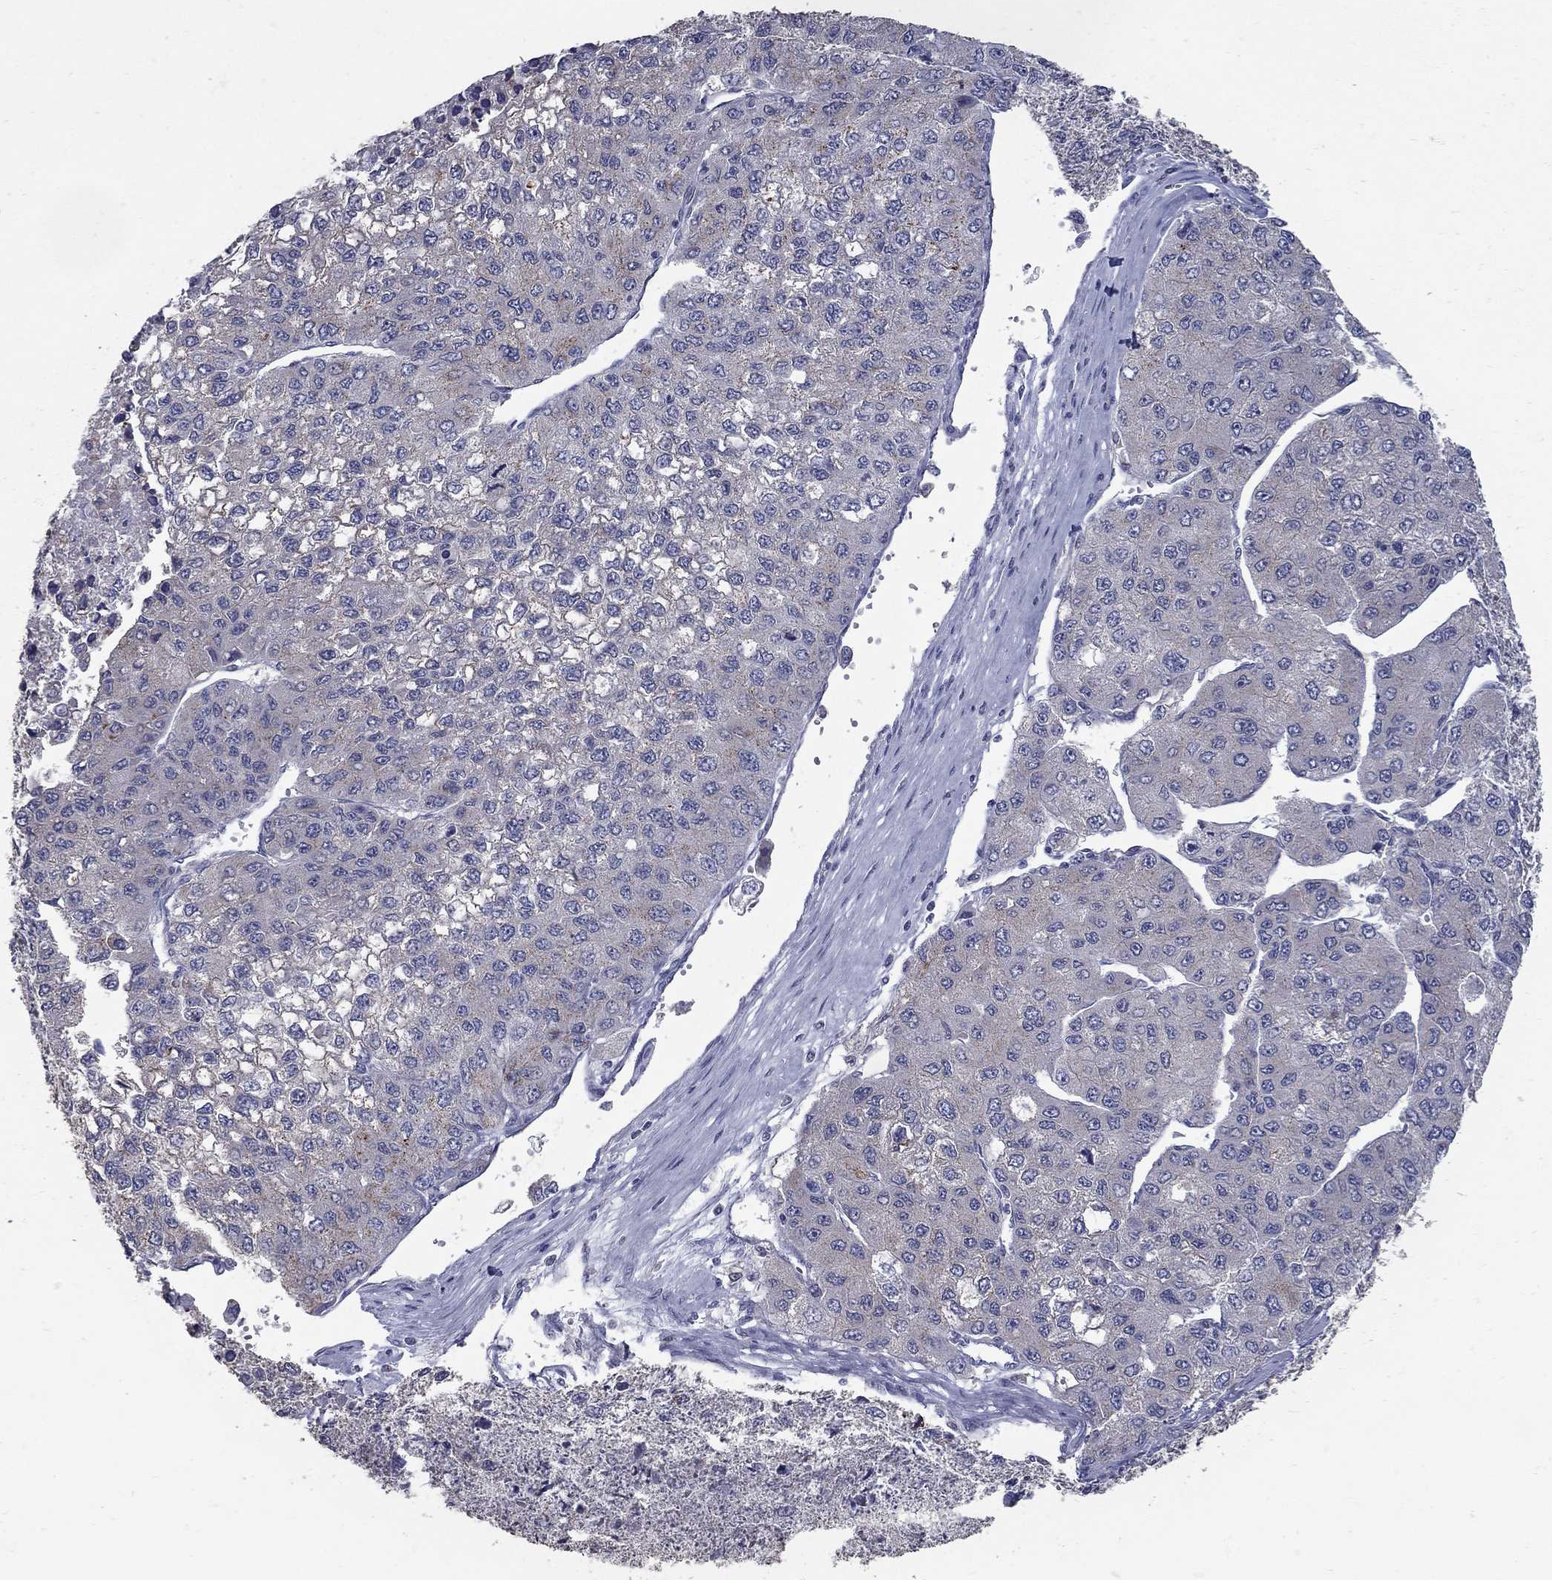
{"staining": {"intensity": "moderate", "quantity": "25%-75%", "location": "cytoplasmic/membranous"}, "tissue": "liver cancer", "cell_type": "Tumor cells", "image_type": "cancer", "snomed": [{"axis": "morphology", "description": "Carcinoma, Hepatocellular, NOS"}, {"axis": "topography", "description": "Liver"}], "caption": "There is medium levels of moderate cytoplasmic/membranous positivity in tumor cells of liver cancer, as demonstrated by immunohistochemical staining (brown color).", "gene": "KIAA0319L", "patient": {"sex": "female", "age": 66}}